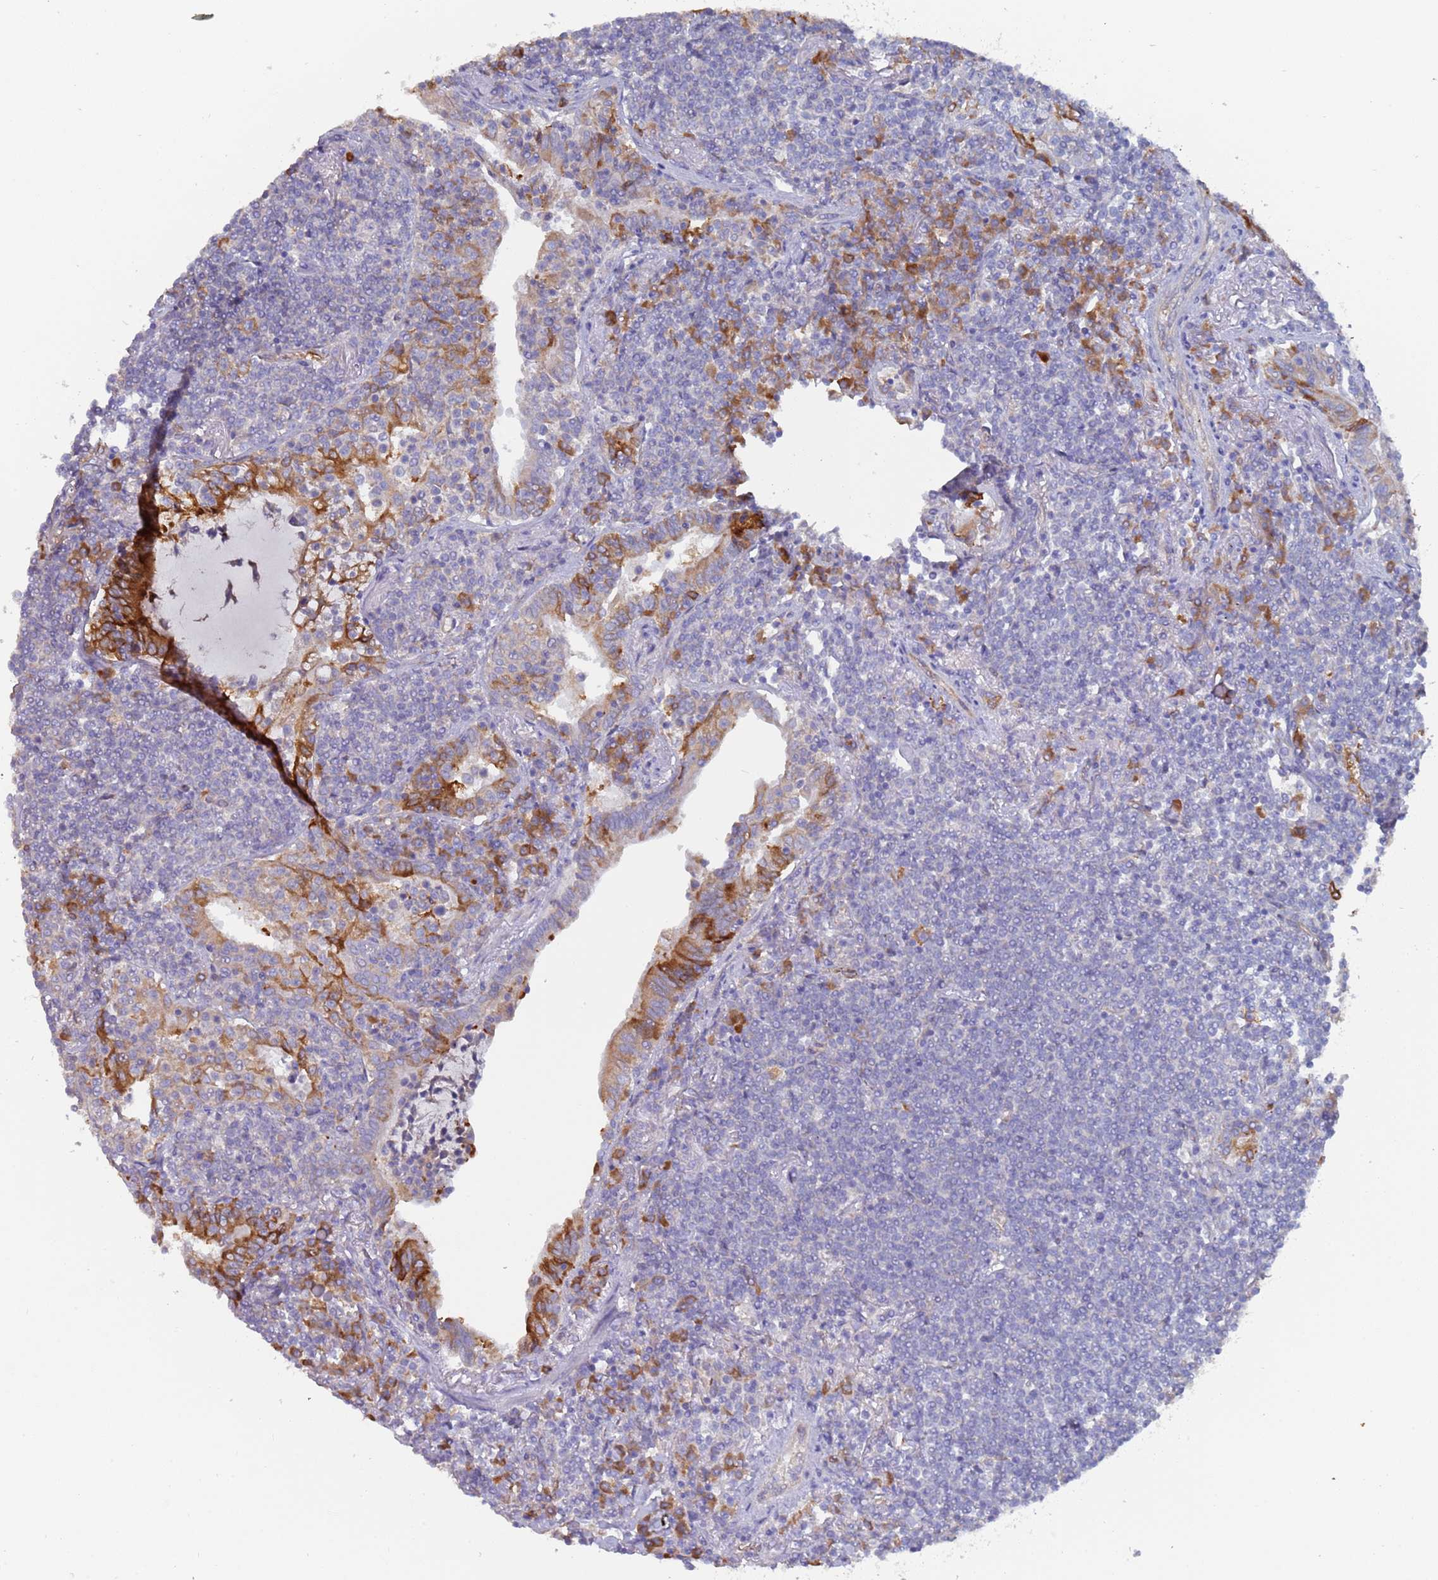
{"staining": {"intensity": "negative", "quantity": "none", "location": "none"}, "tissue": "lymphoma", "cell_type": "Tumor cells", "image_type": "cancer", "snomed": [{"axis": "morphology", "description": "Malignant lymphoma, non-Hodgkin's type, Low grade"}, {"axis": "topography", "description": "Lung"}], "caption": "Protein analysis of malignant lymphoma, non-Hodgkin's type (low-grade) reveals no significant positivity in tumor cells. The staining was performed using DAB to visualize the protein expression in brown, while the nuclei were stained in blue with hematoxylin (Magnification: 20x).", "gene": "ZNF844", "patient": {"sex": "female", "age": 71}}